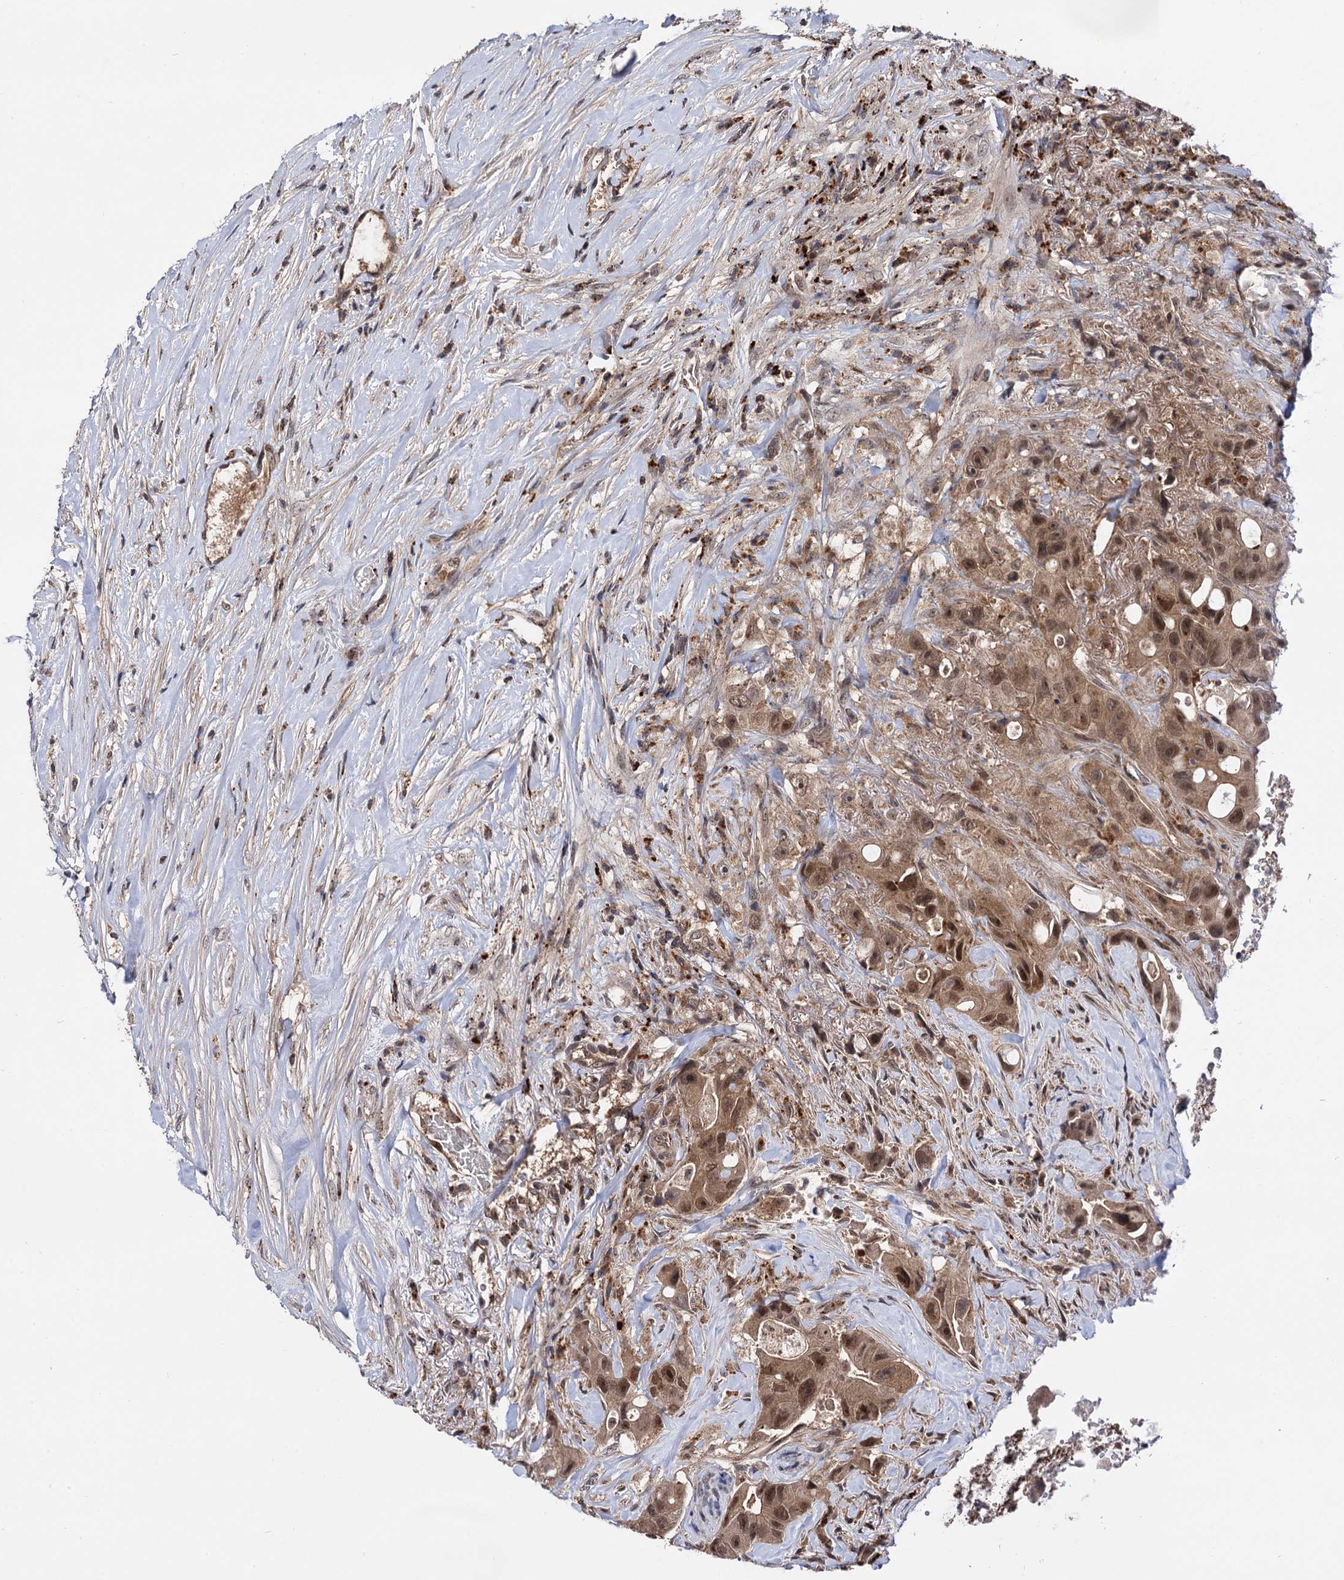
{"staining": {"intensity": "moderate", "quantity": ">75%", "location": "cytoplasmic/membranous,nuclear"}, "tissue": "colorectal cancer", "cell_type": "Tumor cells", "image_type": "cancer", "snomed": [{"axis": "morphology", "description": "Adenocarcinoma, NOS"}, {"axis": "topography", "description": "Colon"}], "caption": "Adenocarcinoma (colorectal) was stained to show a protein in brown. There is medium levels of moderate cytoplasmic/membranous and nuclear positivity in approximately >75% of tumor cells. Nuclei are stained in blue.", "gene": "MICAL2", "patient": {"sex": "female", "age": 46}}